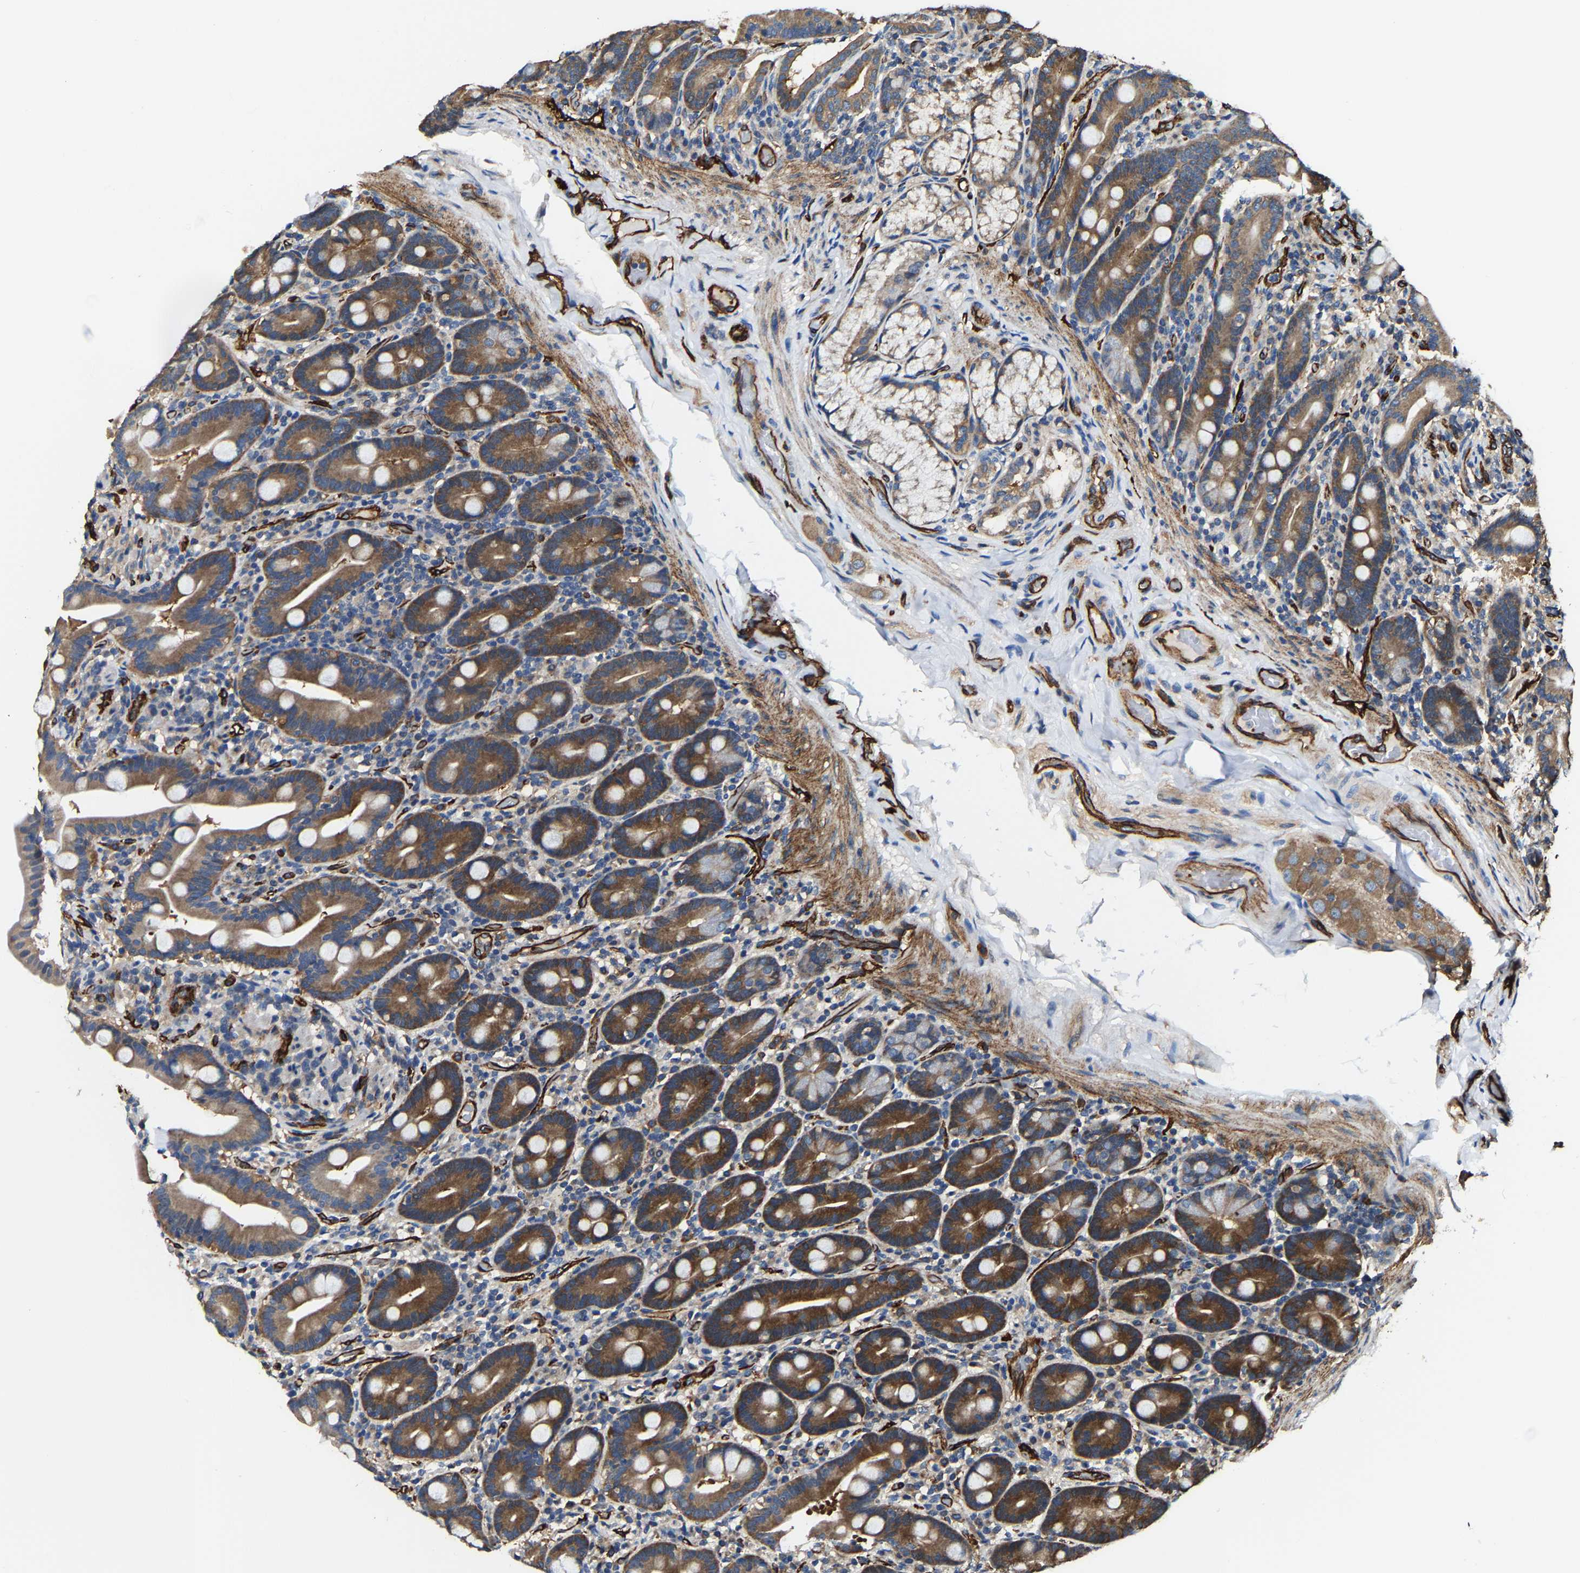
{"staining": {"intensity": "moderate", "quantity": ">75%", "location": "cytoplasmic/membranous"}, "tissue": "duodenum", "cell_type": "Glandular cells", "image_type": "normal", "snomed": [{"axis": "morphology", "description": "Normal tissue, NOS"}, {"axis": "topography", "description": "Duodenum"}], "caption": "A high-resolution micrograph shows immunohistochemistry (IHC) staining of unremarkable duodenum, which shows moderate cytoplasmic/membranous staining in about >75% of glandular cells. The protein of interest is shown in brown color, while the nuclei are stained blue.", "gene": "GFRA3", "patient": {"sex": "male", "age": 54}}